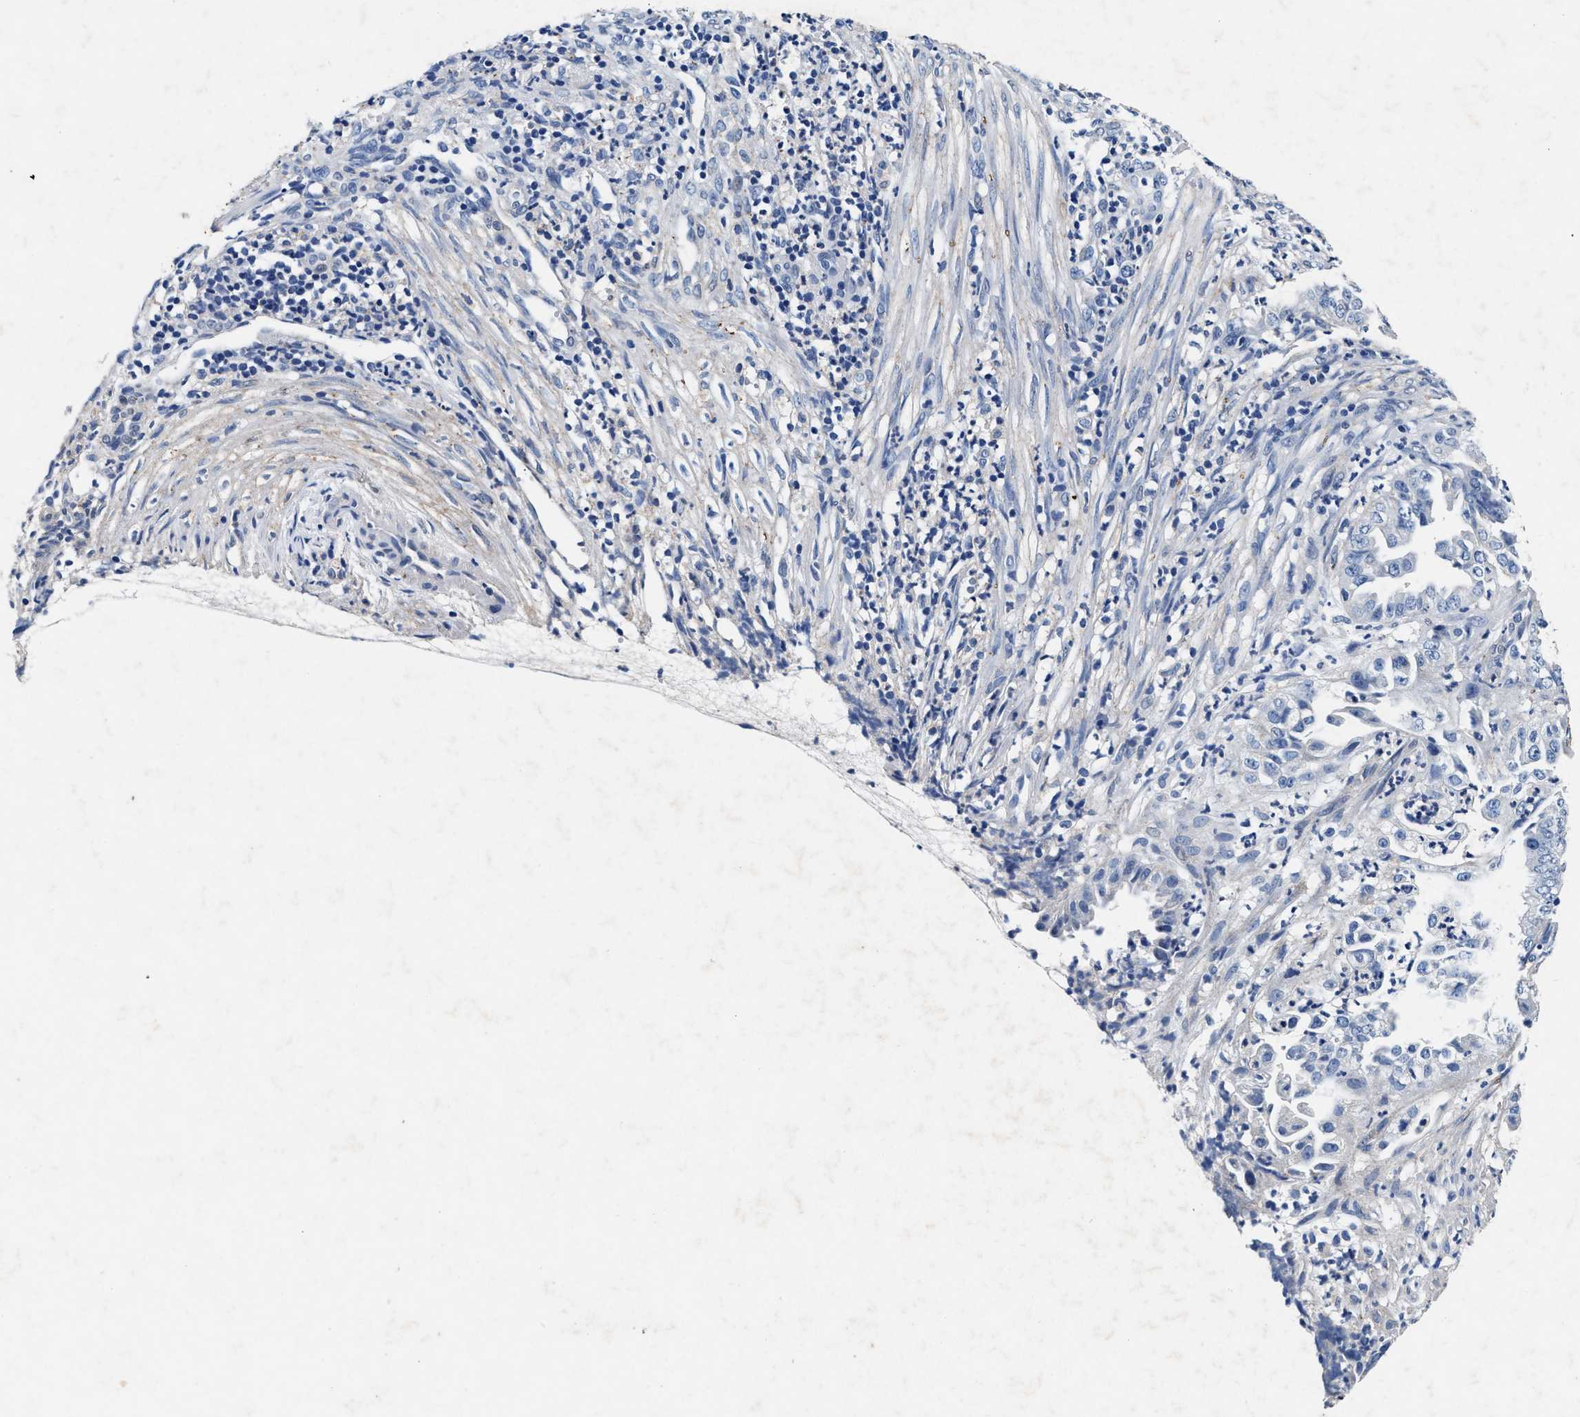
{"staining": {"intensity": "negative", "quantity": "none", "location": "none"}, "tissue": "endometrial cancer", "cell_type": "Tumor cells", "image_type": "cancer", "snomed": [{"axis": "morphology", "description": "Adenocarcinoma, NOS"}, {"axis": "topography", "description": "Endometrium"}], "caption": "Histopathology image shows no significant protein staining in tumor cells of endometrial cancer (adenocarcinoma).", "gene": "SLC8A1", "patient": {"sex": "female", "age": 51}}